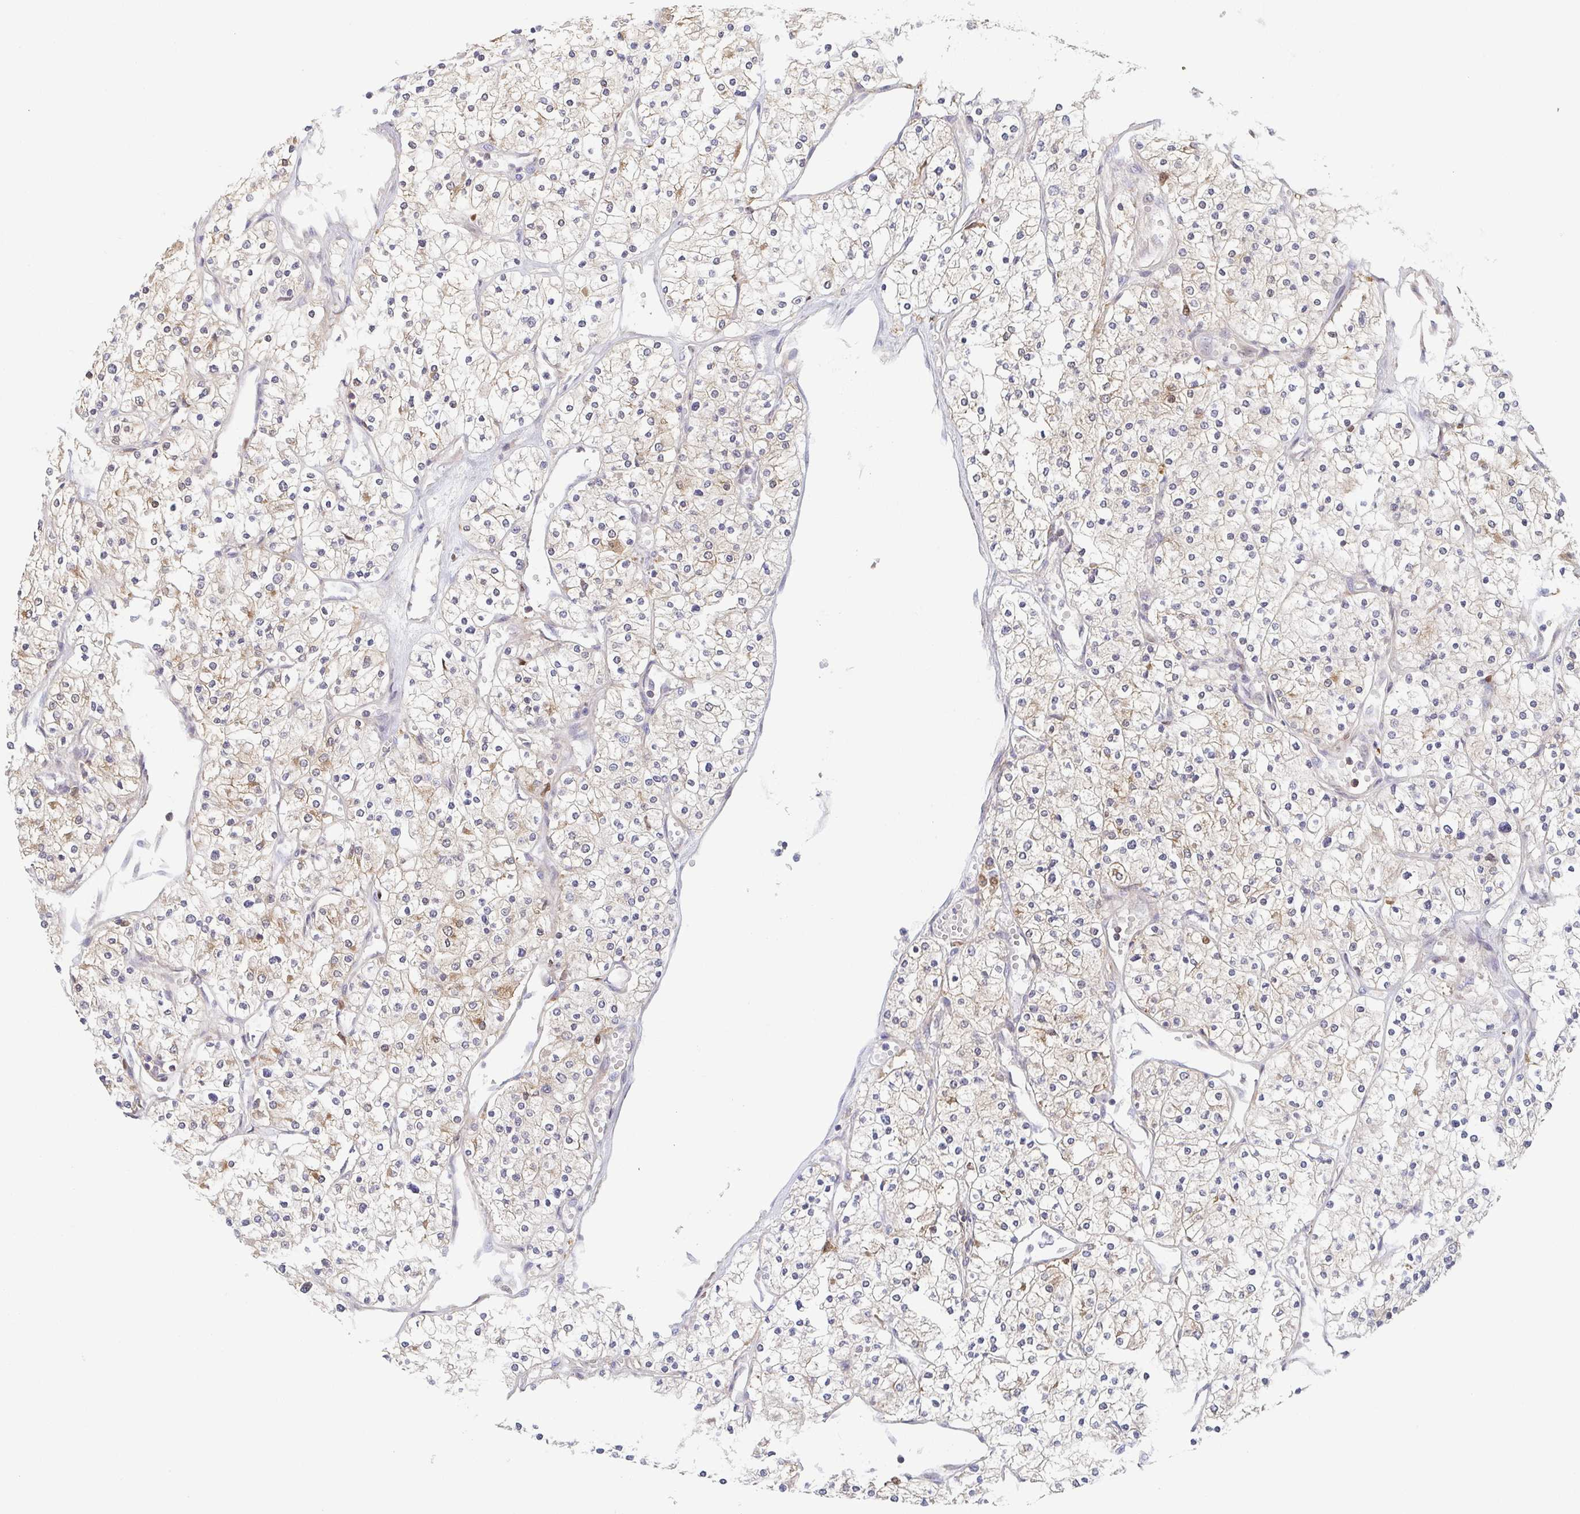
{"staining": {"intensity": "weak", "quantity": "25%-75%", "location": "cytoplasmic/membranous"}, "tissue": "renal cancer", "cell_type": "Tumor cells", "image_type": "cancer", "snomed": [{"axis": "morphology", "description": "Adenocarcinoma, NOS"}, {"axis": "topography", "description": "Kidney"}], "caption": "Human renal cancer (adenocarcinoma) stained with a brown dye shows weak cytoplasmic/membranous positive expression in about 25%-75% of tumor cells.", "gene": "TUFT1", "patient": {"sex": "male", "age": 80}}